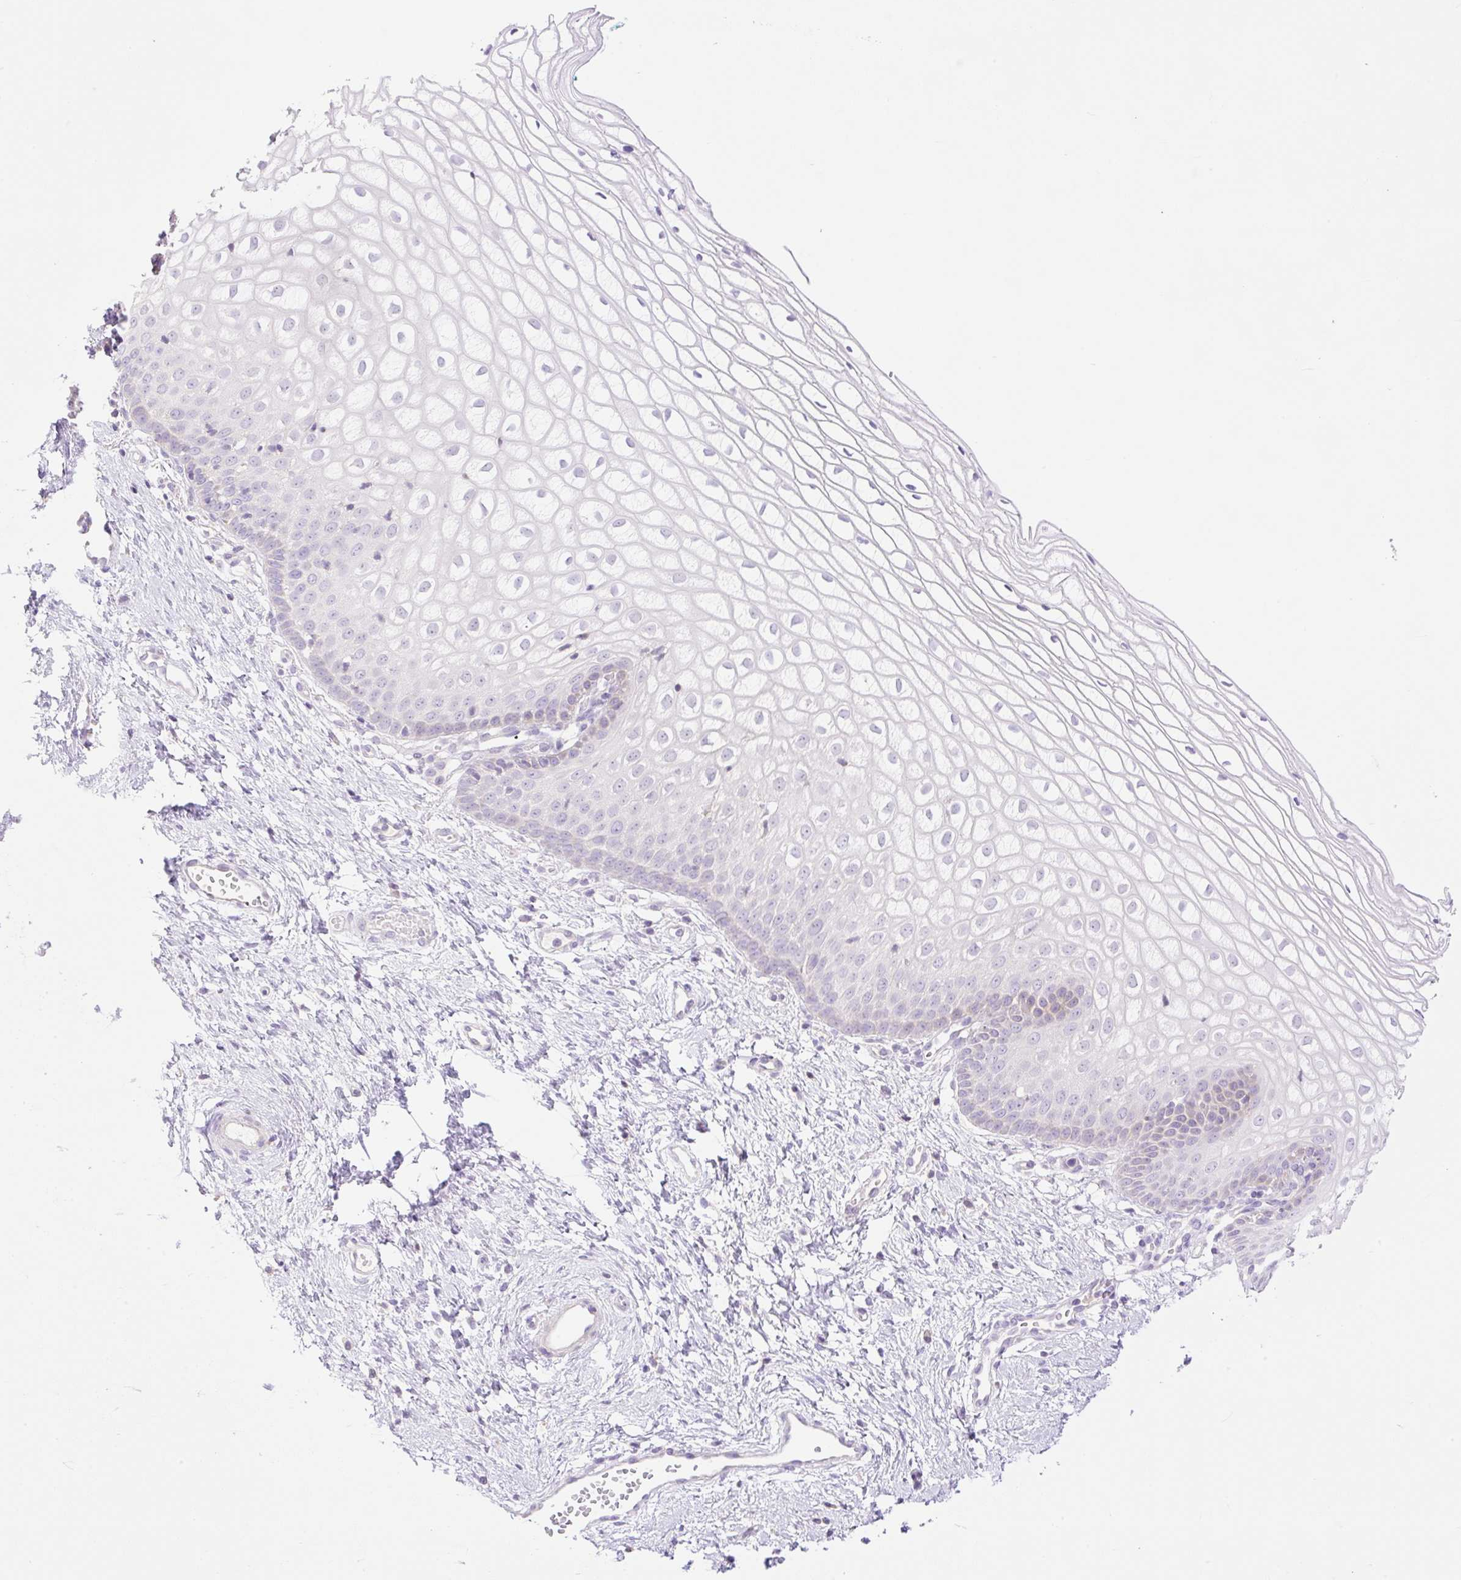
{"staining": {"intensity": "negative", "quantity": "none", "location": "none"}, "tissue": "cervix", "cell_type": "Squamous epithelial cells", "image_type": "normal", "snomed": [{"axis": "morphology", "description": "Normal tissue, NOS"}, {"axis": "topography", "description": "Cervix"}], "caption": "This is a micrograph of immunohistochemistry staining of benign cervix, which shows no staining in squamous epithelial cells.", "gene": "VPS25", "patient": {"sex": "female", "age": 36}}